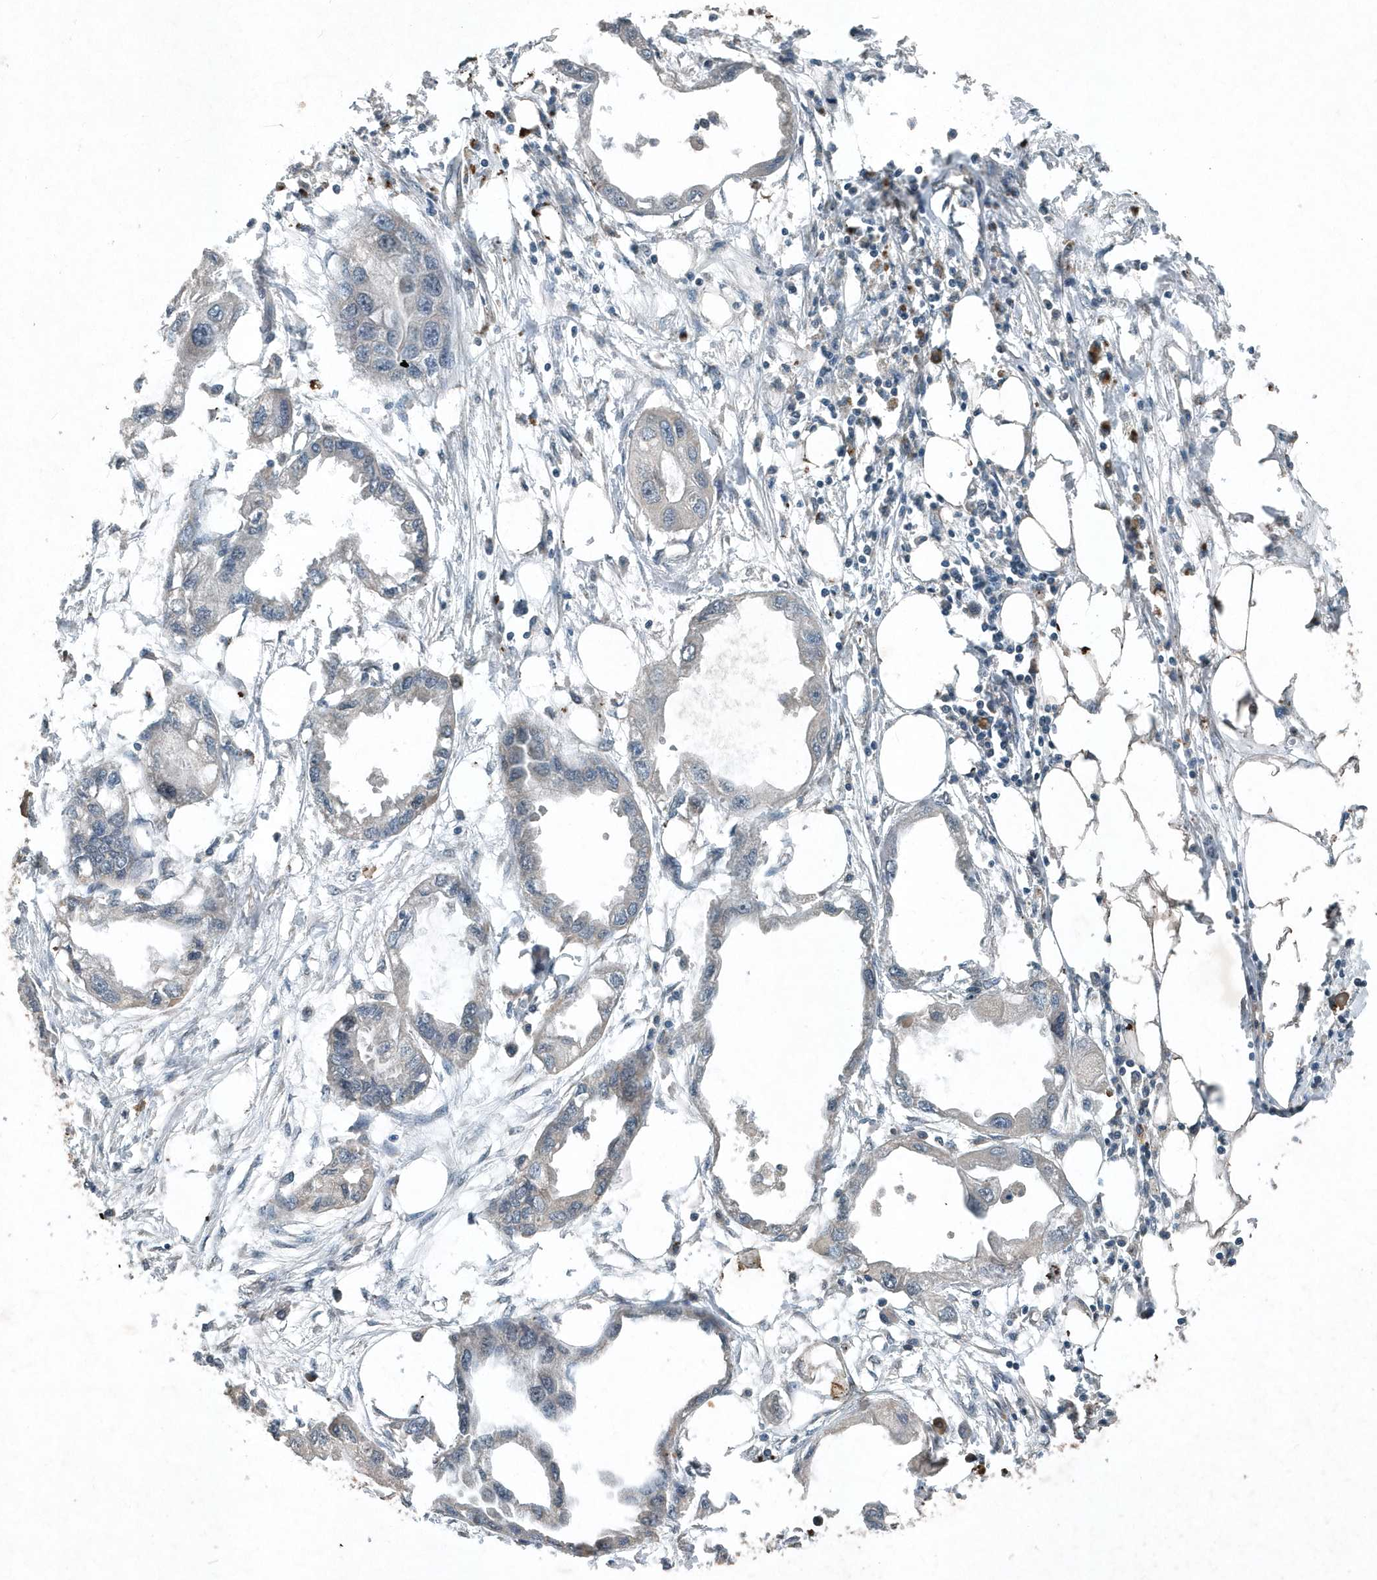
{"staining": {"intensity": "negative", "quantity": "none", "location": "none"}, "tissue": "endometrial cancer", "cell_type": "Tumor cells", "image_type": "cancer", "snomed": [{"axis": "morphology", "description": "Adenocarcinoma, NOS"}, {"axis": "morphology", "description": "Adenocarcinoma, metastatic, NOS"}, {"axis": "topography", "description": "Adipose tissue"}, {"axis": "topography", "description": "Endometrium"}], "caption": "This is a photomicrograph of immunohistochemistry staining of endometrial cancer (metastatic adenocarcinoma), which shows no staining in tumor cells. (DAB (3,3'-diaminobenzidine) immunohistochemistry with hematoxylin counter stain).", "gene": "SCFD2", "patient": {"sex": "female", "age": 67}}